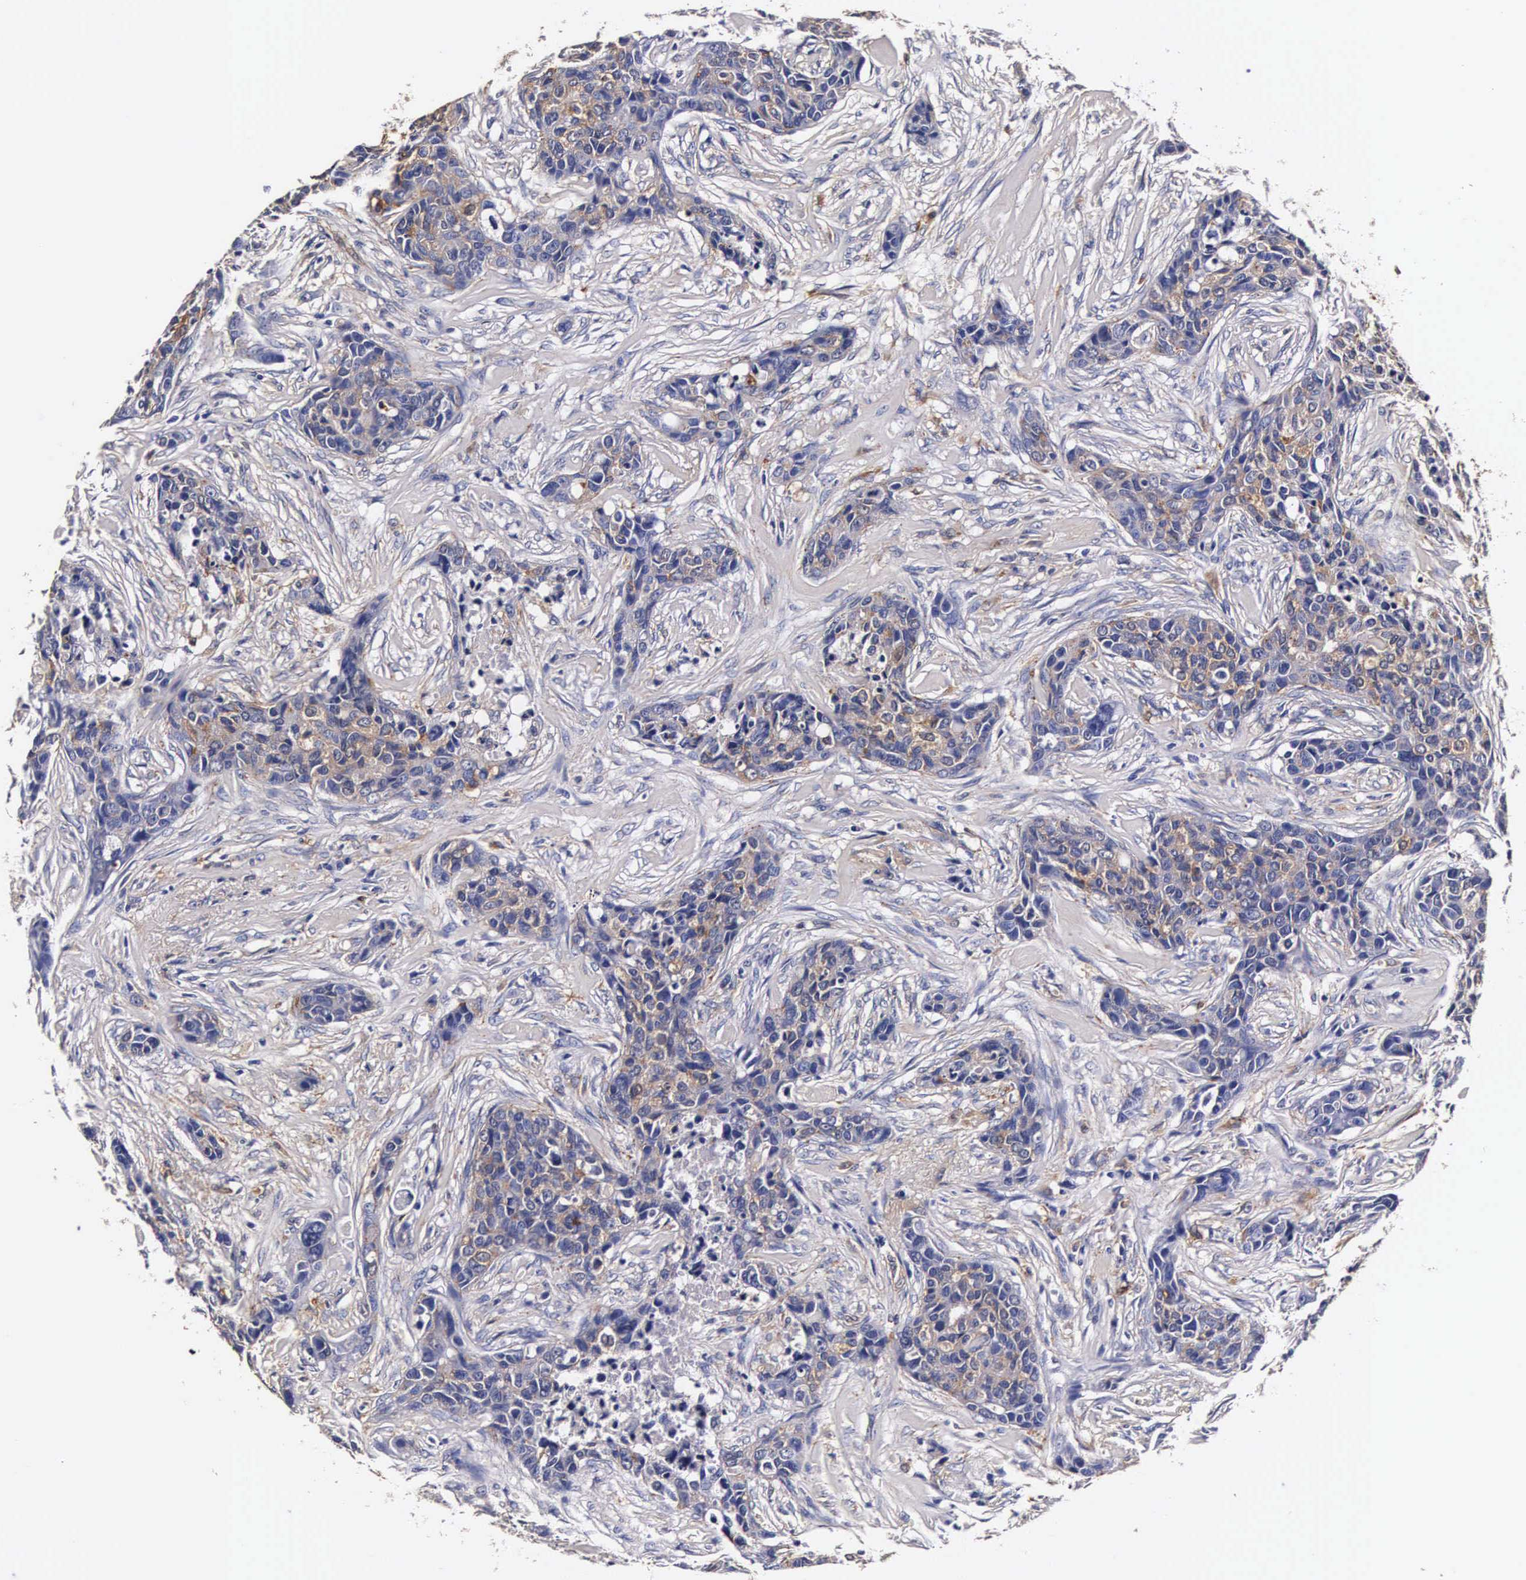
{"staining": {"intensity": "weak", "quantity": "<25%", "location": "cytoplasmic/membranous"}, "tissue": "breast cancer", "cell_type": "Tumor cells", "image_type": "cancer", "snomed": [{"axis": "morphology", "description": "Duct carcinoma"}, {"axis": "topography", "description": "Breast"}], "caption": "The immunohistochemistry (IHC) histopathology image has no significant positivity in tumor cells of invasive ductal carcinoma (breast) tissue. (Brightfield microscopy of DAB (3,3'-diaminobenzidine) IHC at high magnification).", "gene": "CTSB", "patient": {"sex": "female", "age": 91}}